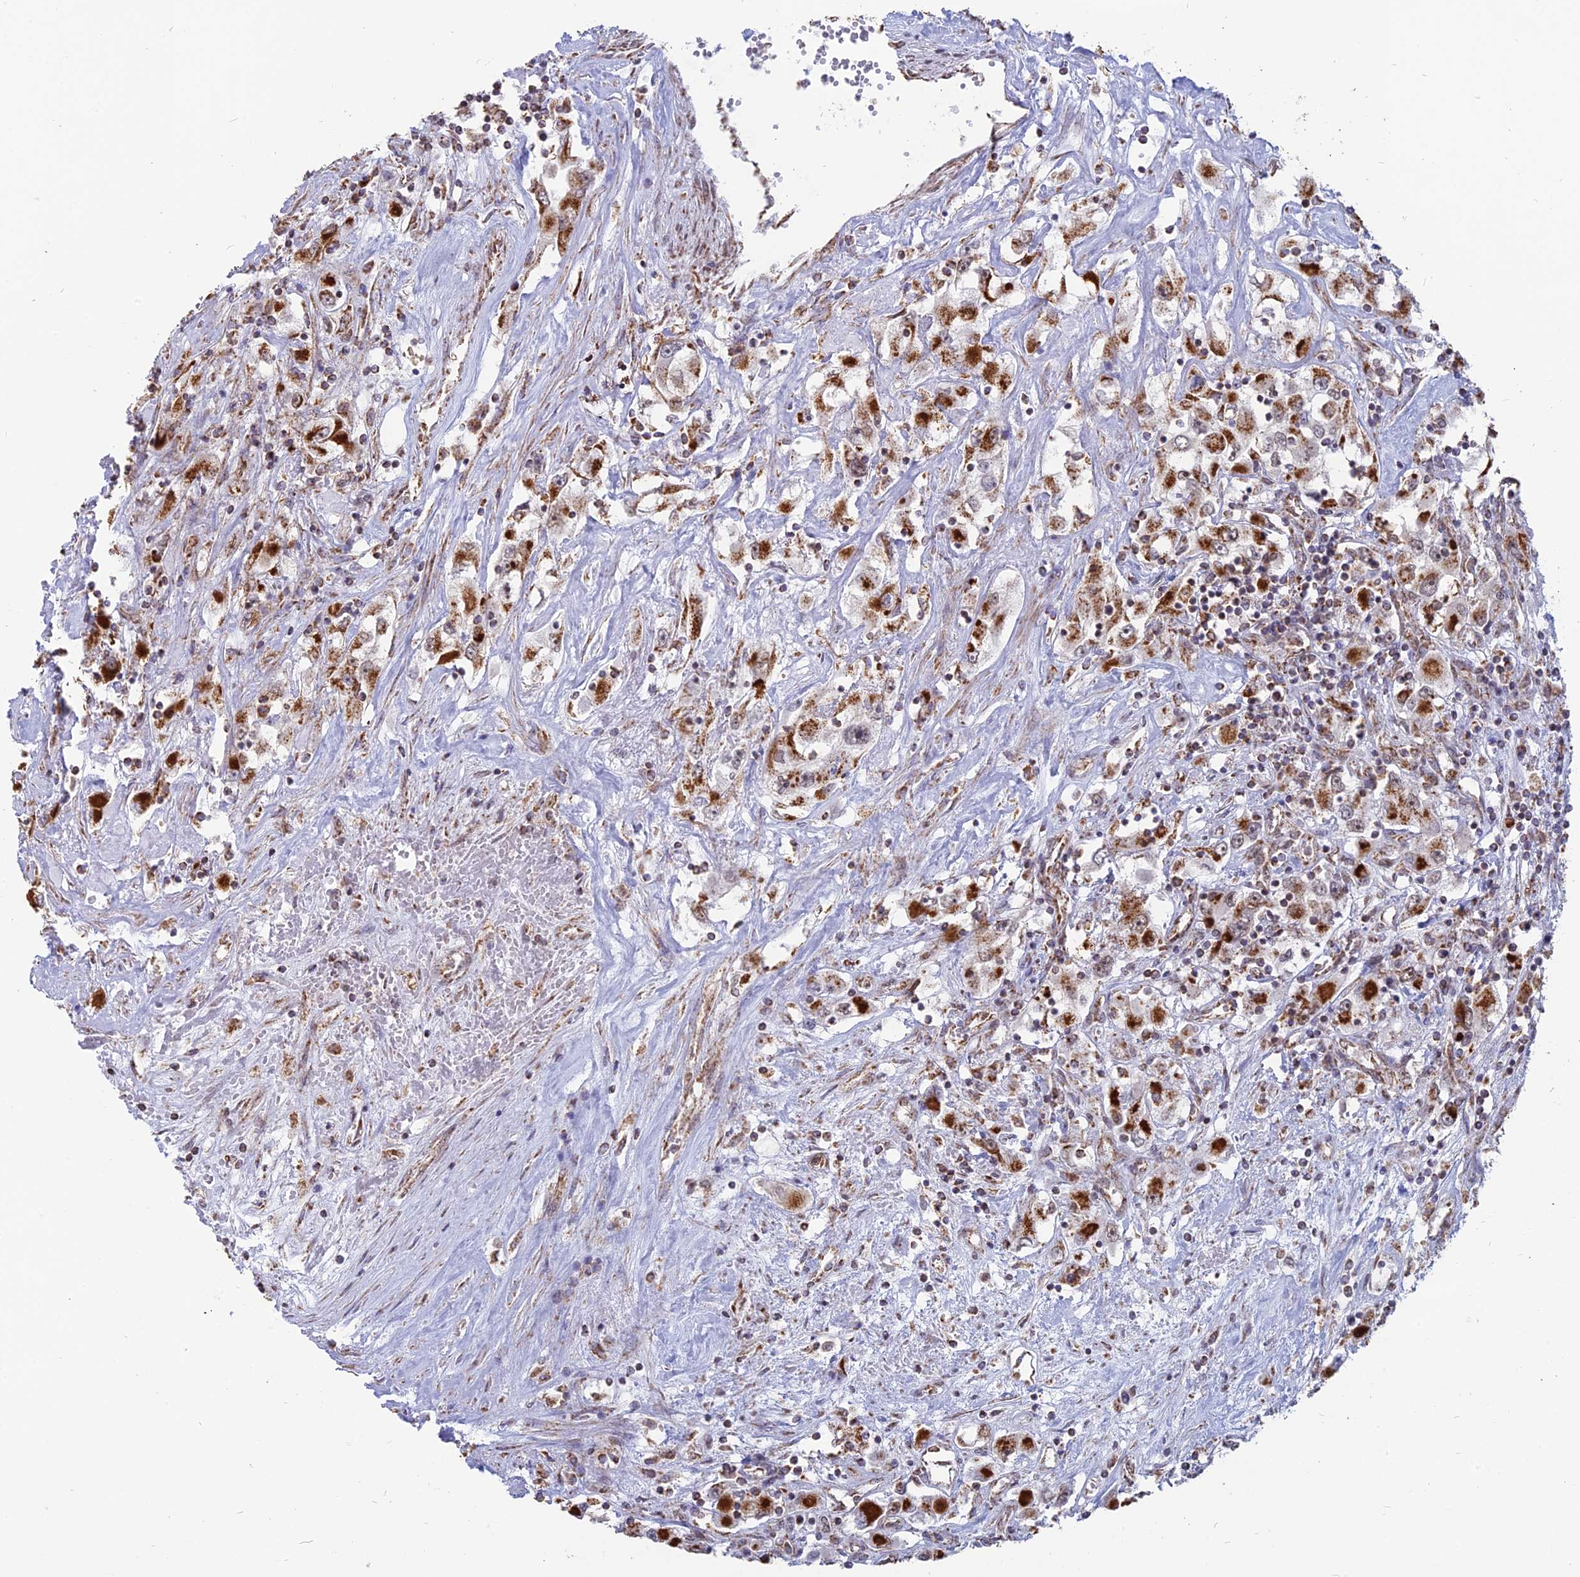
{"staining": {"intensity": "strong", "quantity": ">75%", "location": "cytoplasmic/membranous"}, "tissue": "renal cancer", "cell_type": "Tumor cells", "image_type": "cancer", "snomed": [{"axis": "morphology", "description": "Adenocarcinoma, NOS"}, {"axis": "topography", "description": "Kidney"}], "caption": "High-magnification brightfield microscopy of renal cancer (adenocarcinoma) stained with DAB (3,3'-diaminobenzidine) (brown) and counterstained with hematoxylin (blue). tumor cells exhibit strong cytoplasmic/membranous staining is identified in about>75% of cells. The staining was performed using DAB, with brown indicating positive protein expression. Nuclei are stained blue with hematoxylin.", "gene": "ARHGAP40", "patient": {"sex": "female", "age": 52}}